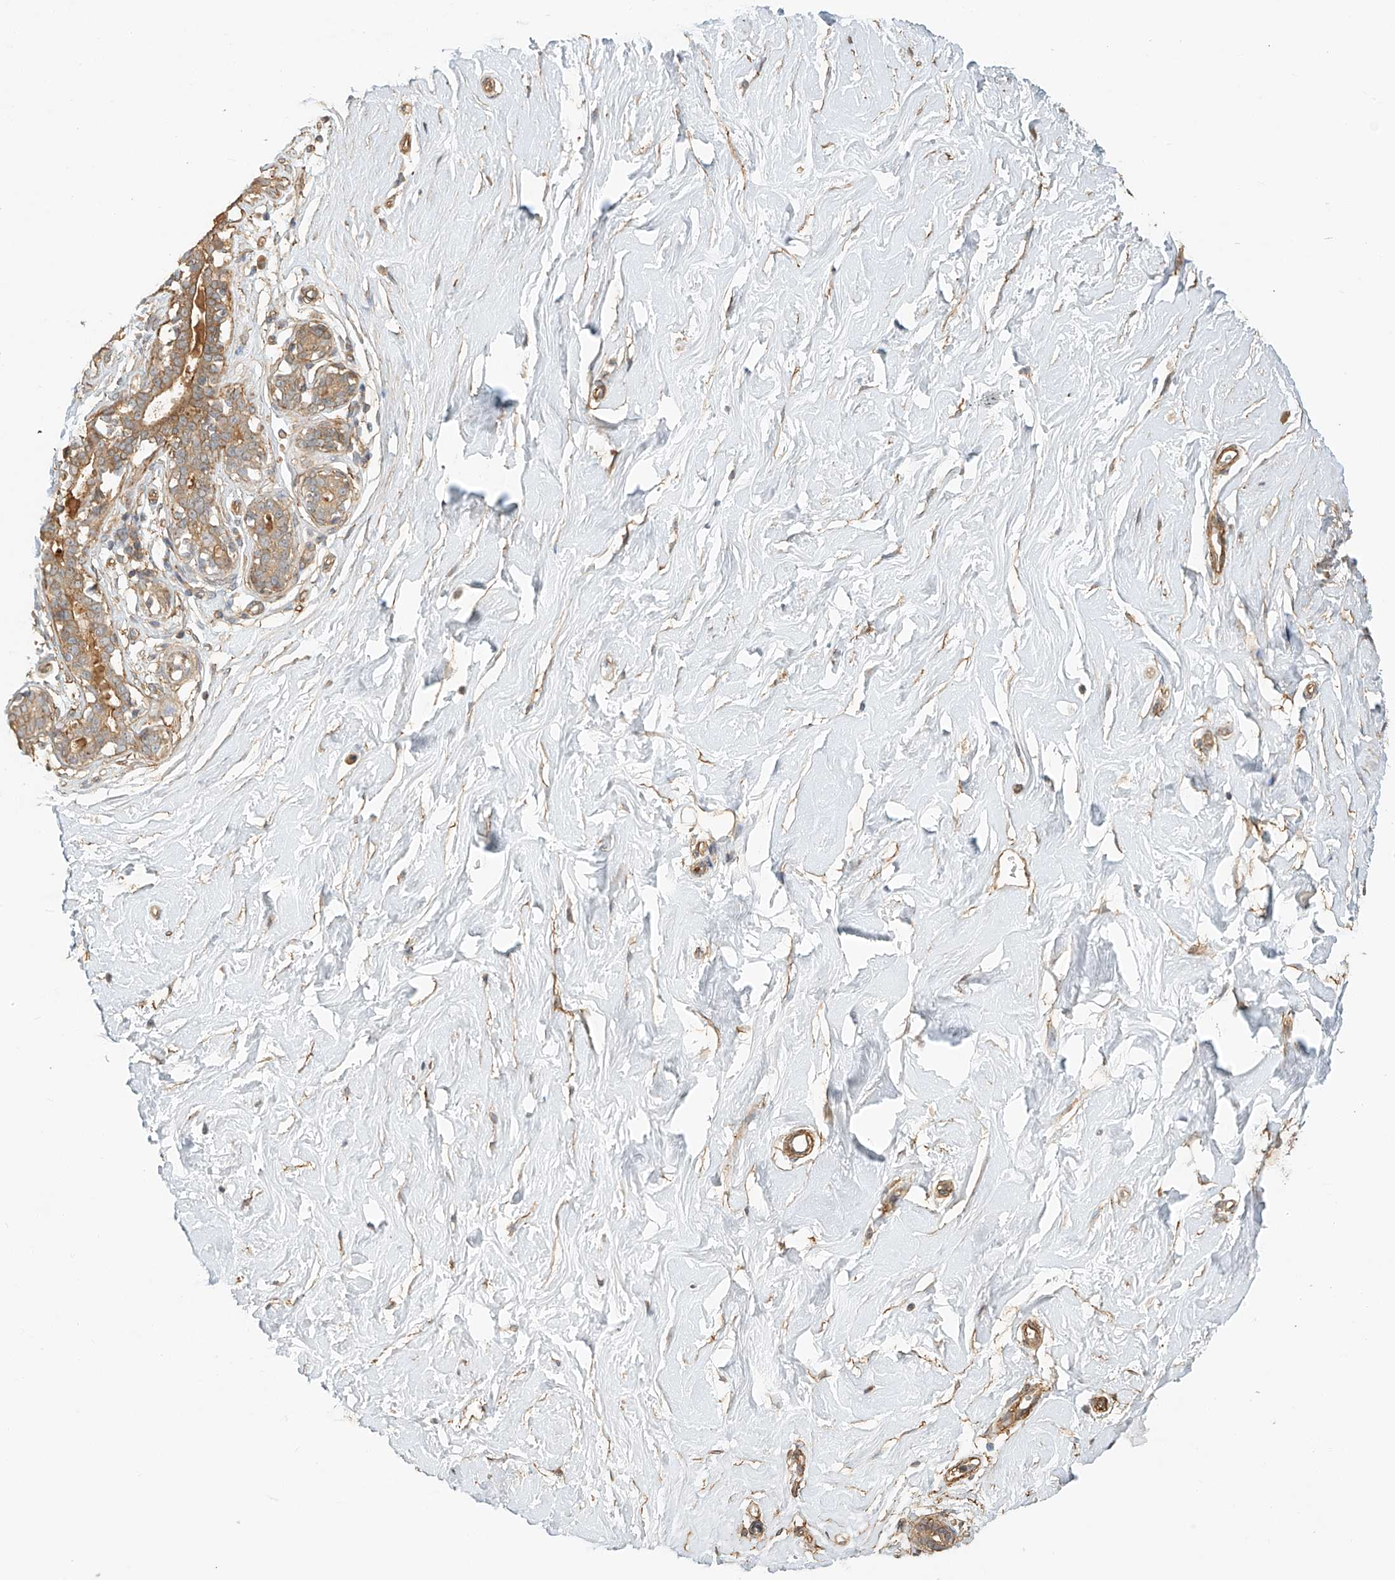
{"staining": {"intensity": "negative", "quantity": "none", "location": "none"}, "tissue": "breast", "cell_type": "Adipocytes", "image_type": "normal", "snomed": [{"axis": "morphology", "description": "Normal tissue, NOS"}, {"axis": "morphology", "description": "Adenoma, NOS"}, {"axis": "topography", "description": "Breast"}], "caption": "There is no significant expression in adipocytes of breast. (Brightfield microscopy of DAB (3,3'-diaminobenzidine) immunohistochemistry at high magnification).", "gene": "CSMD3", "patient": {"sex": "female", "age": 23}}